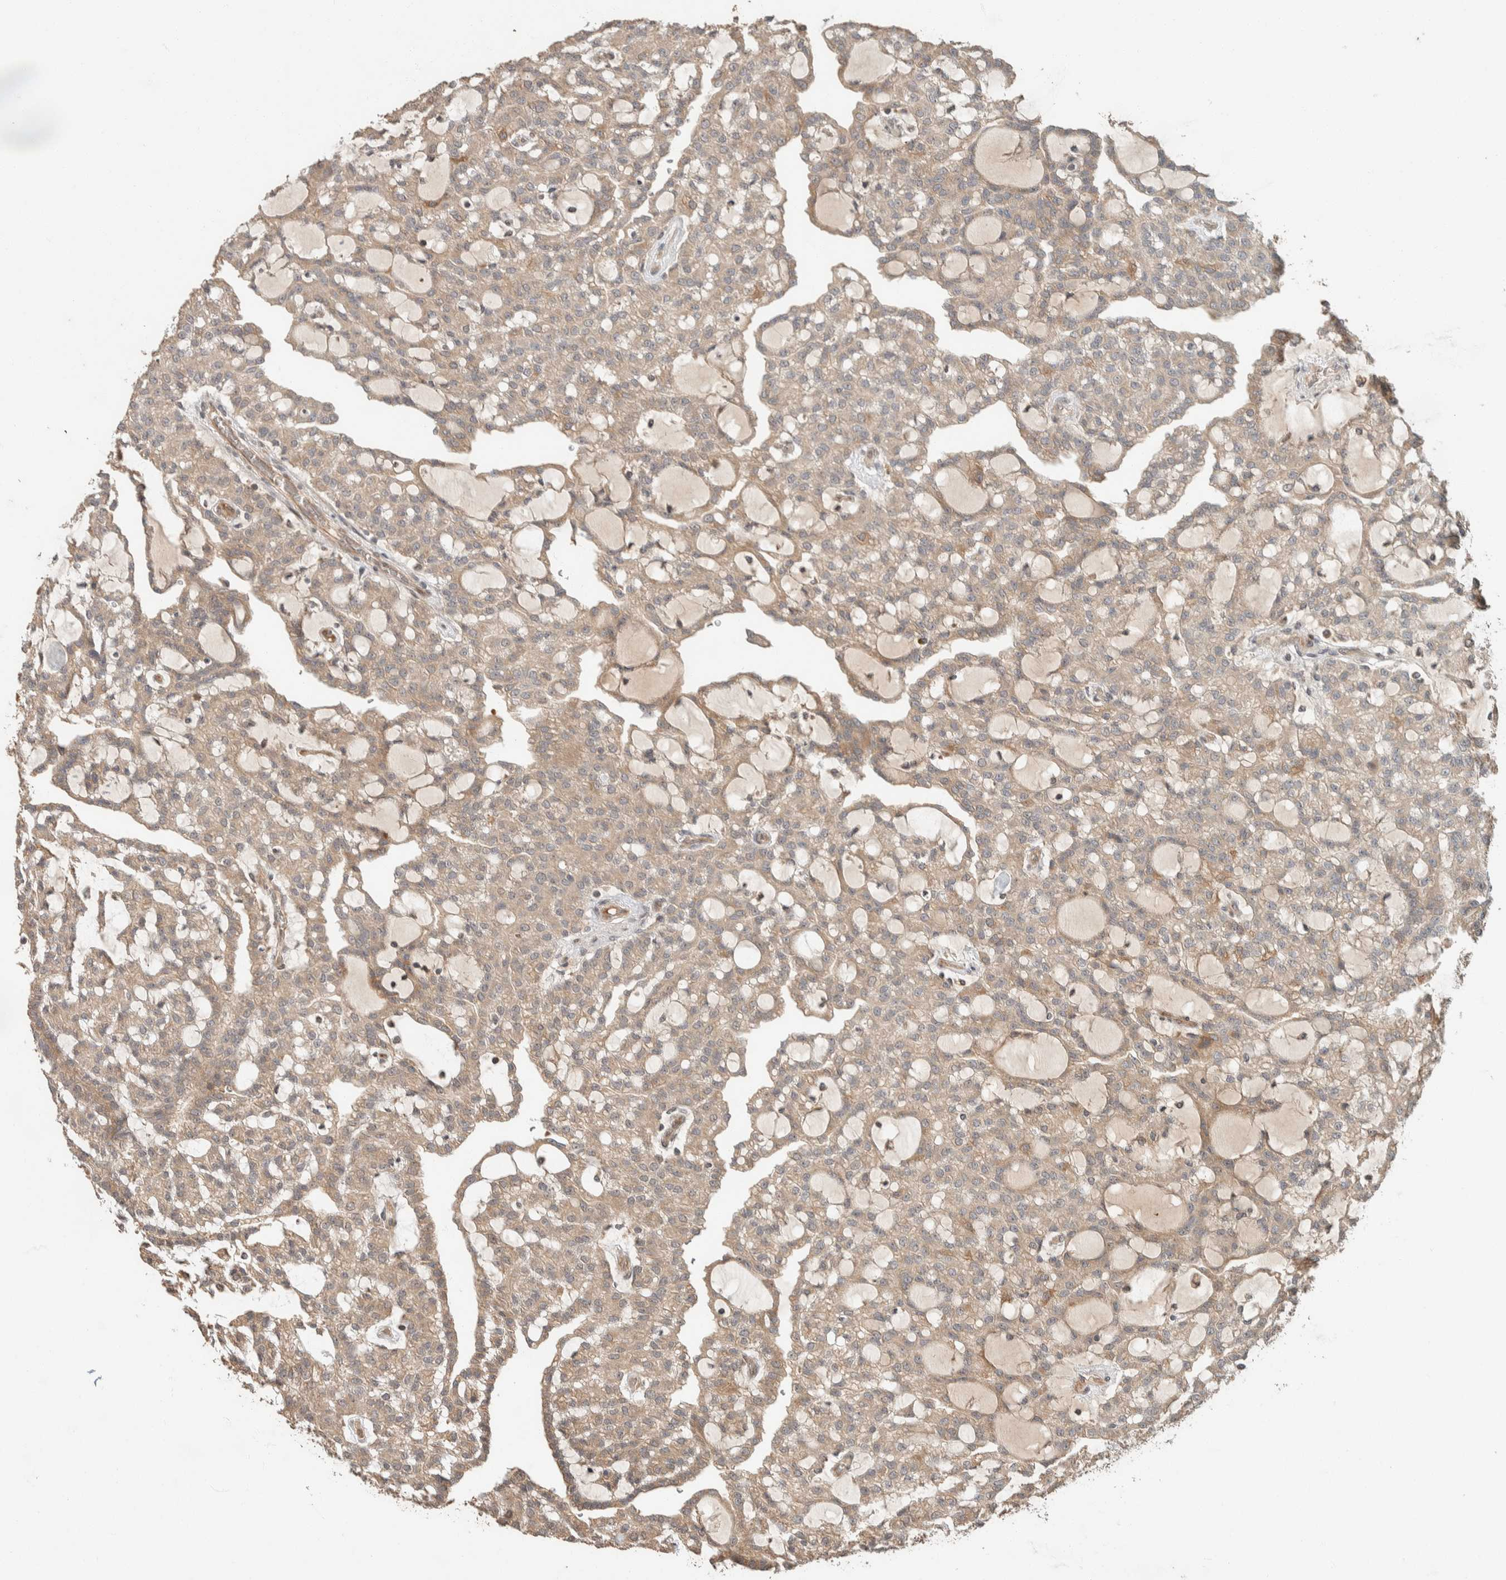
{"staining": {"intensity": "weak", "quantity": ">75%", "location": "cytoplasmic/membranous"}, "tissue": "renal cancer", "cell_type": "Tumor cells", "image_type": "cancer", "snomed": [{"axis": "morphology", "description": "Adenocarcinoma, NOS"}, {"axis": "topography", "description": "Kidney"}], "caption": "This is an image of IHC staining of adenocarcinoma (renal), which shows weak positivity in the cytoplasmic/membranous of tumor cells.", "gene": "ZBTB2", "patient": {"sex": "male", "age": 63}}